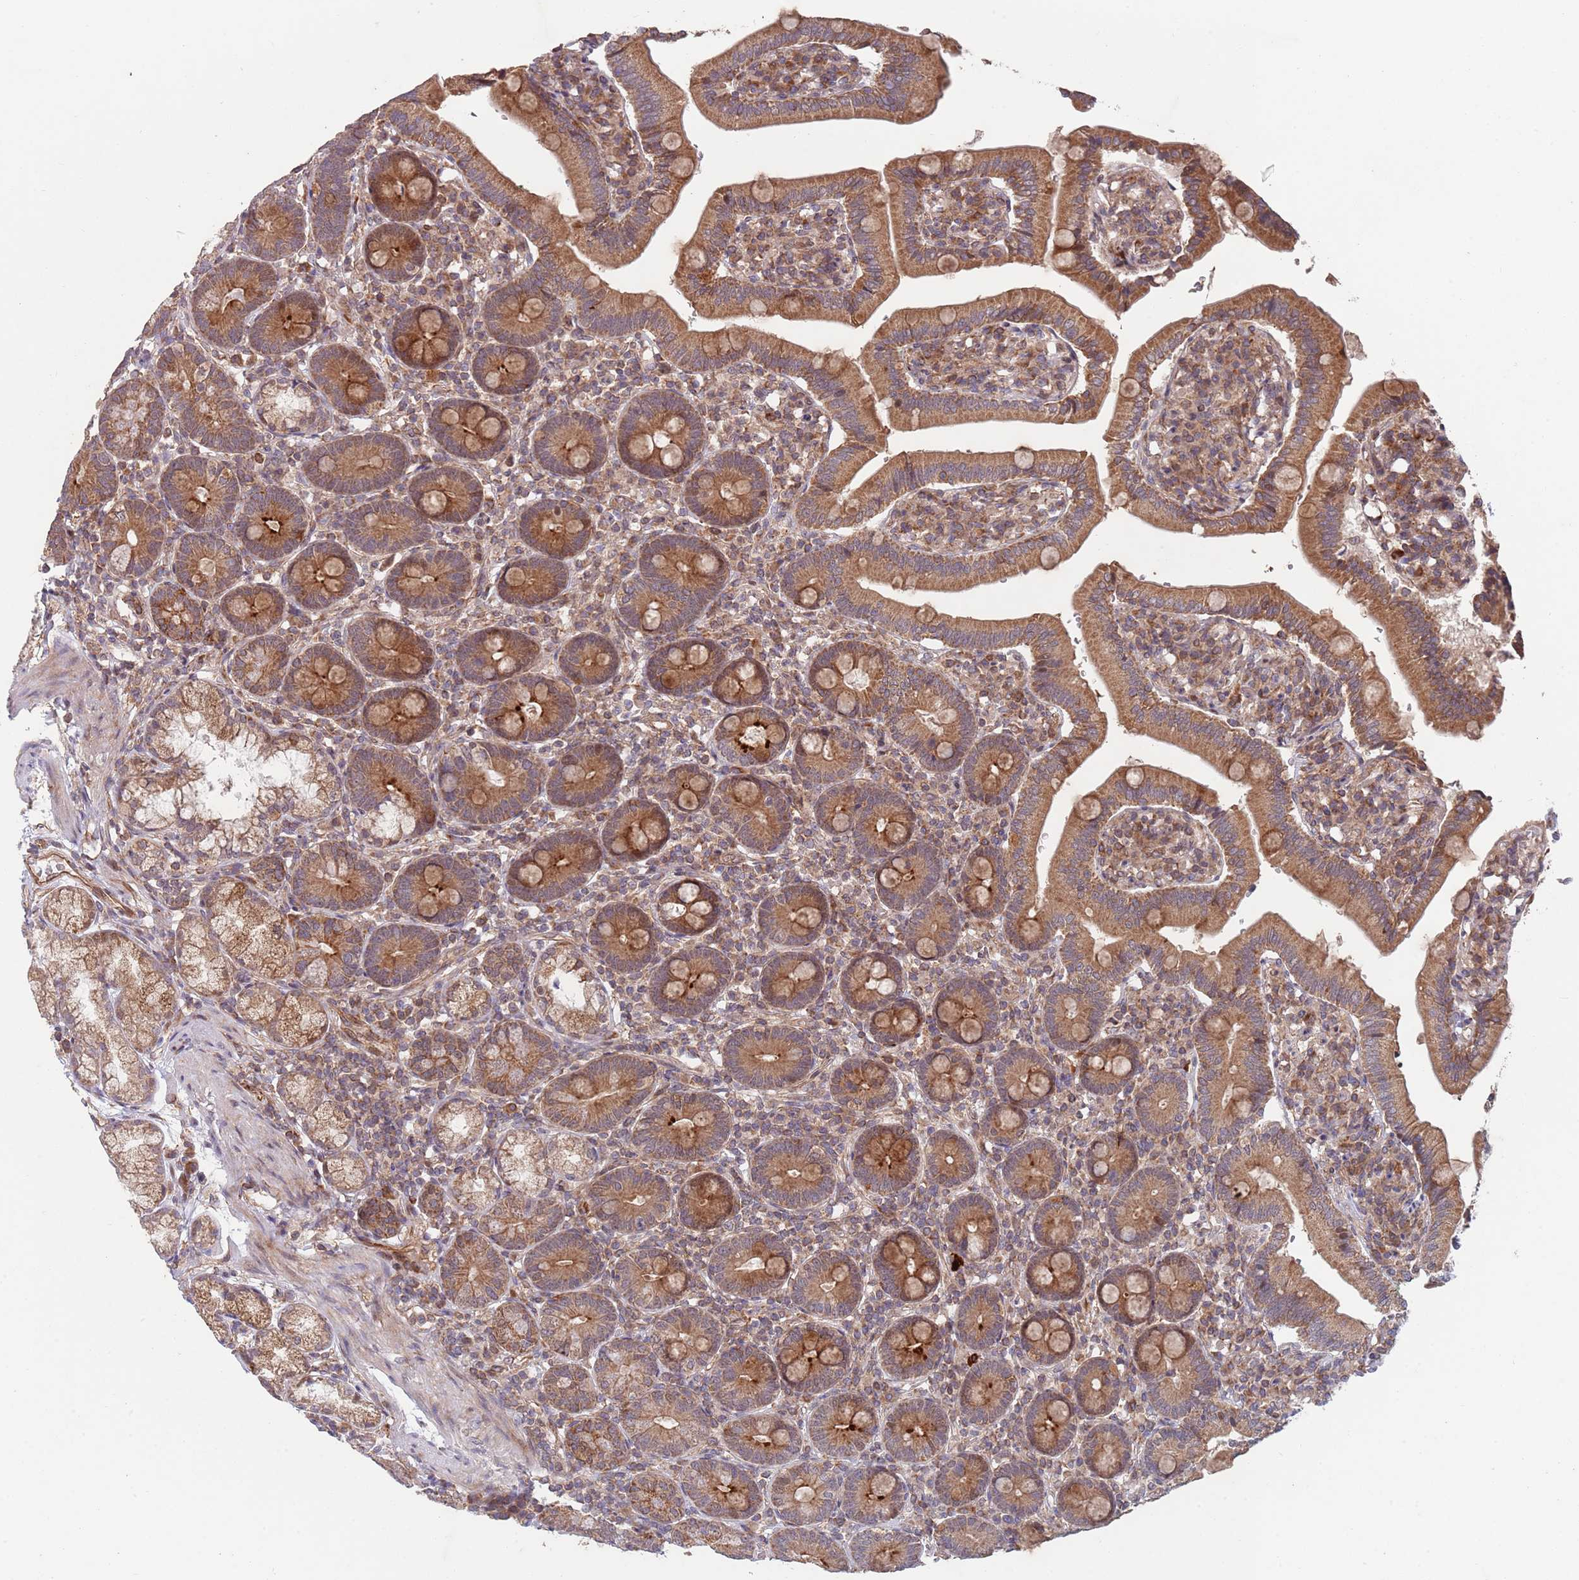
{"staining": {"intensity": "moderate", "quantity": ">75%", "location": "cytoplasmic/membranous"}, "tissue": "duodenum", "cell_type": "Glandular cells", "image_type": "normal", "snomed": [{"axis": "morphology", "description": "Normal tissue, NOS"}, {"axis": "topography", "description": "Duodenum"}], "caption": "About >75% of glandular cells in normal human duodenum demonstrate moderate cytoplasmic/membranous protein expression as visualized by brown immunohistochemical staining.", "gene": "CHD9", "patient": {"sex": "female", "age": 67}}